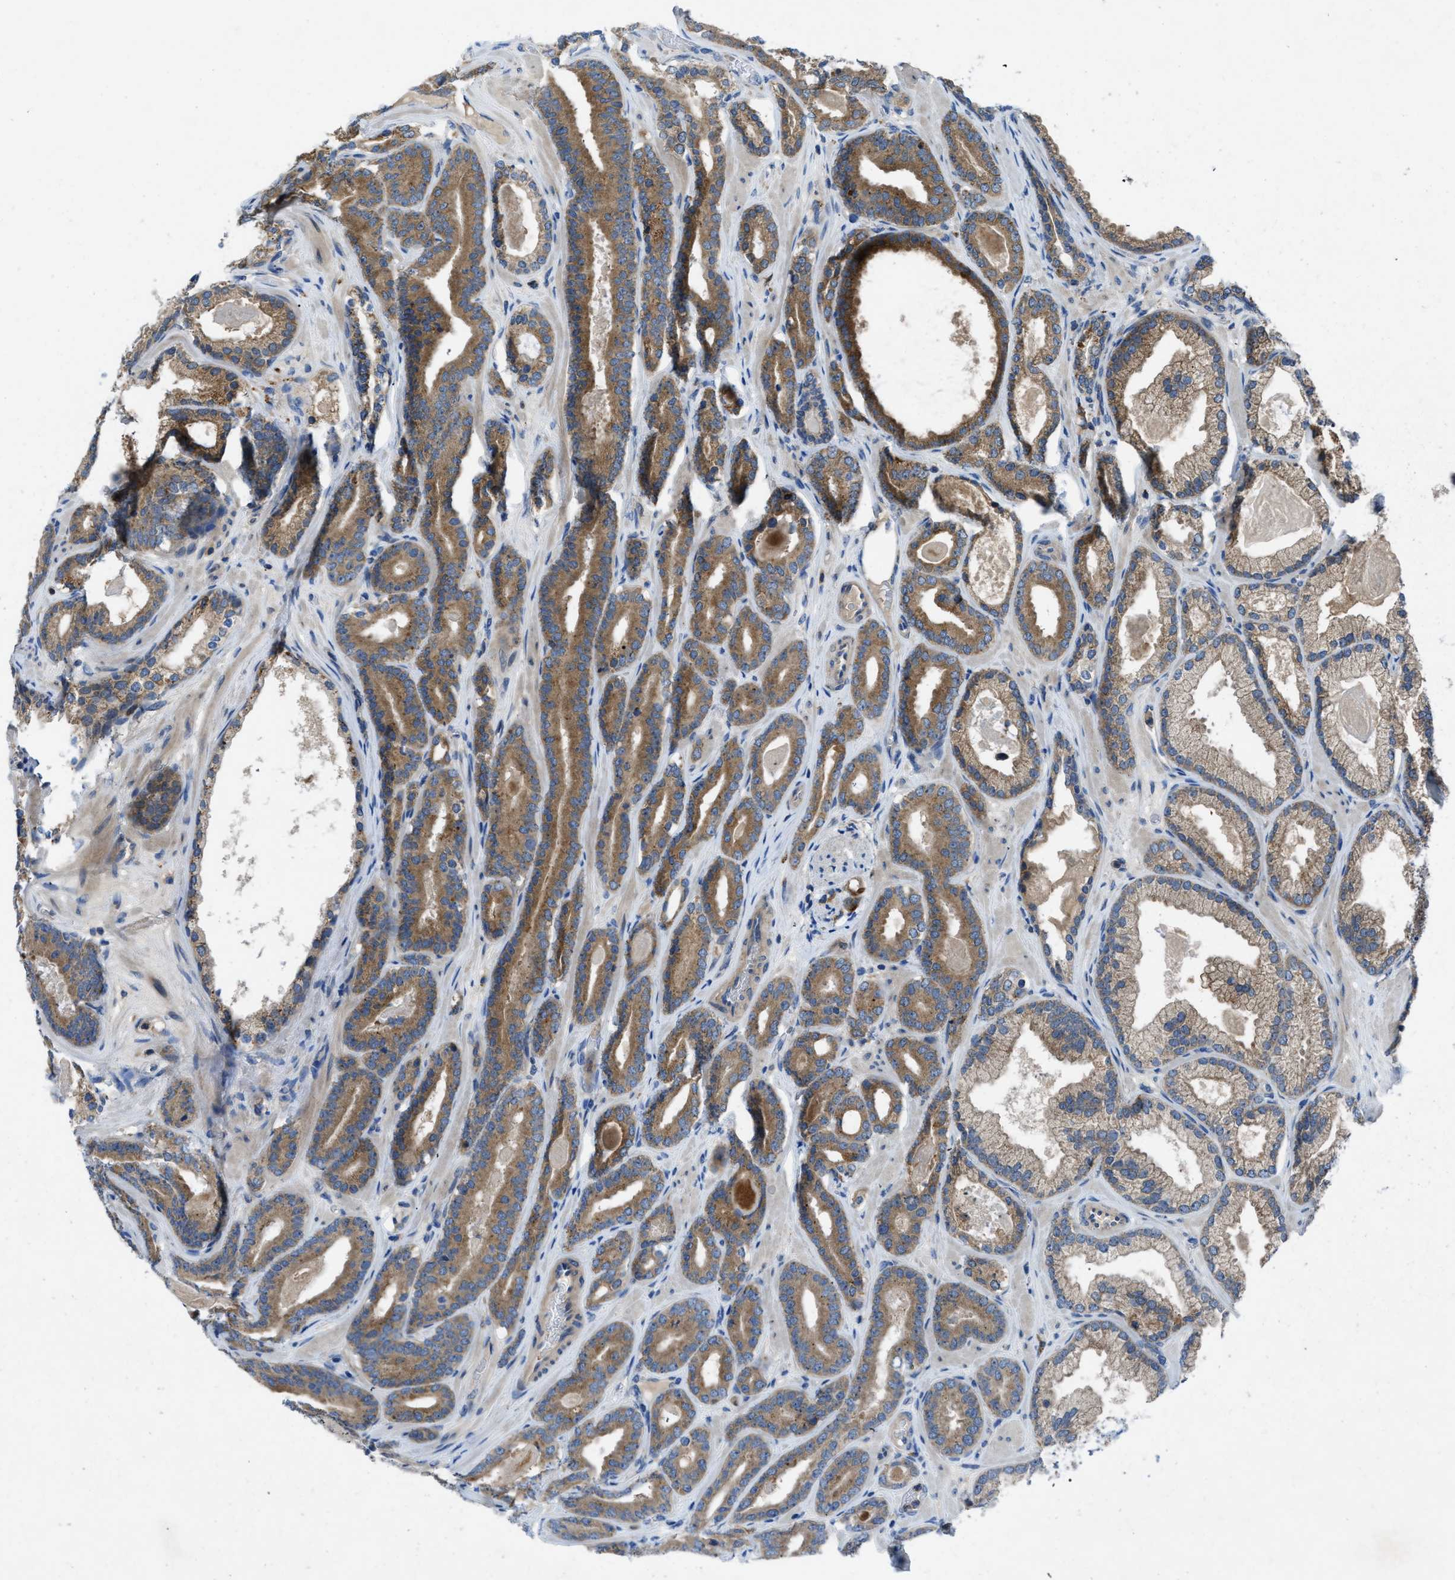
{"staining": {"intensity": "moderate", "quantity": ">75%", "location": "cytoplasmic/membranous"}, "tissue": "prostate cancer", "cell_type": "Tumor cells", "image_type": "cancer", "snomed": [{"axis": "morphology", "description": "Adenocarcinoma, High grade"}, {"axis": "topography", "description": "Prostate"}], "caption": "Immunohistochemistry (IHC) micrograph of human prostate cancer (high-grade adenocarcinoma) stained for a protein (brown), which demonstrates medium levels of moderate cytoplasmic/membranous staining in approximately >75% of tumor cells.", "gene": "MAP3K20", "patient": {"sex": "male", "age": 60}}